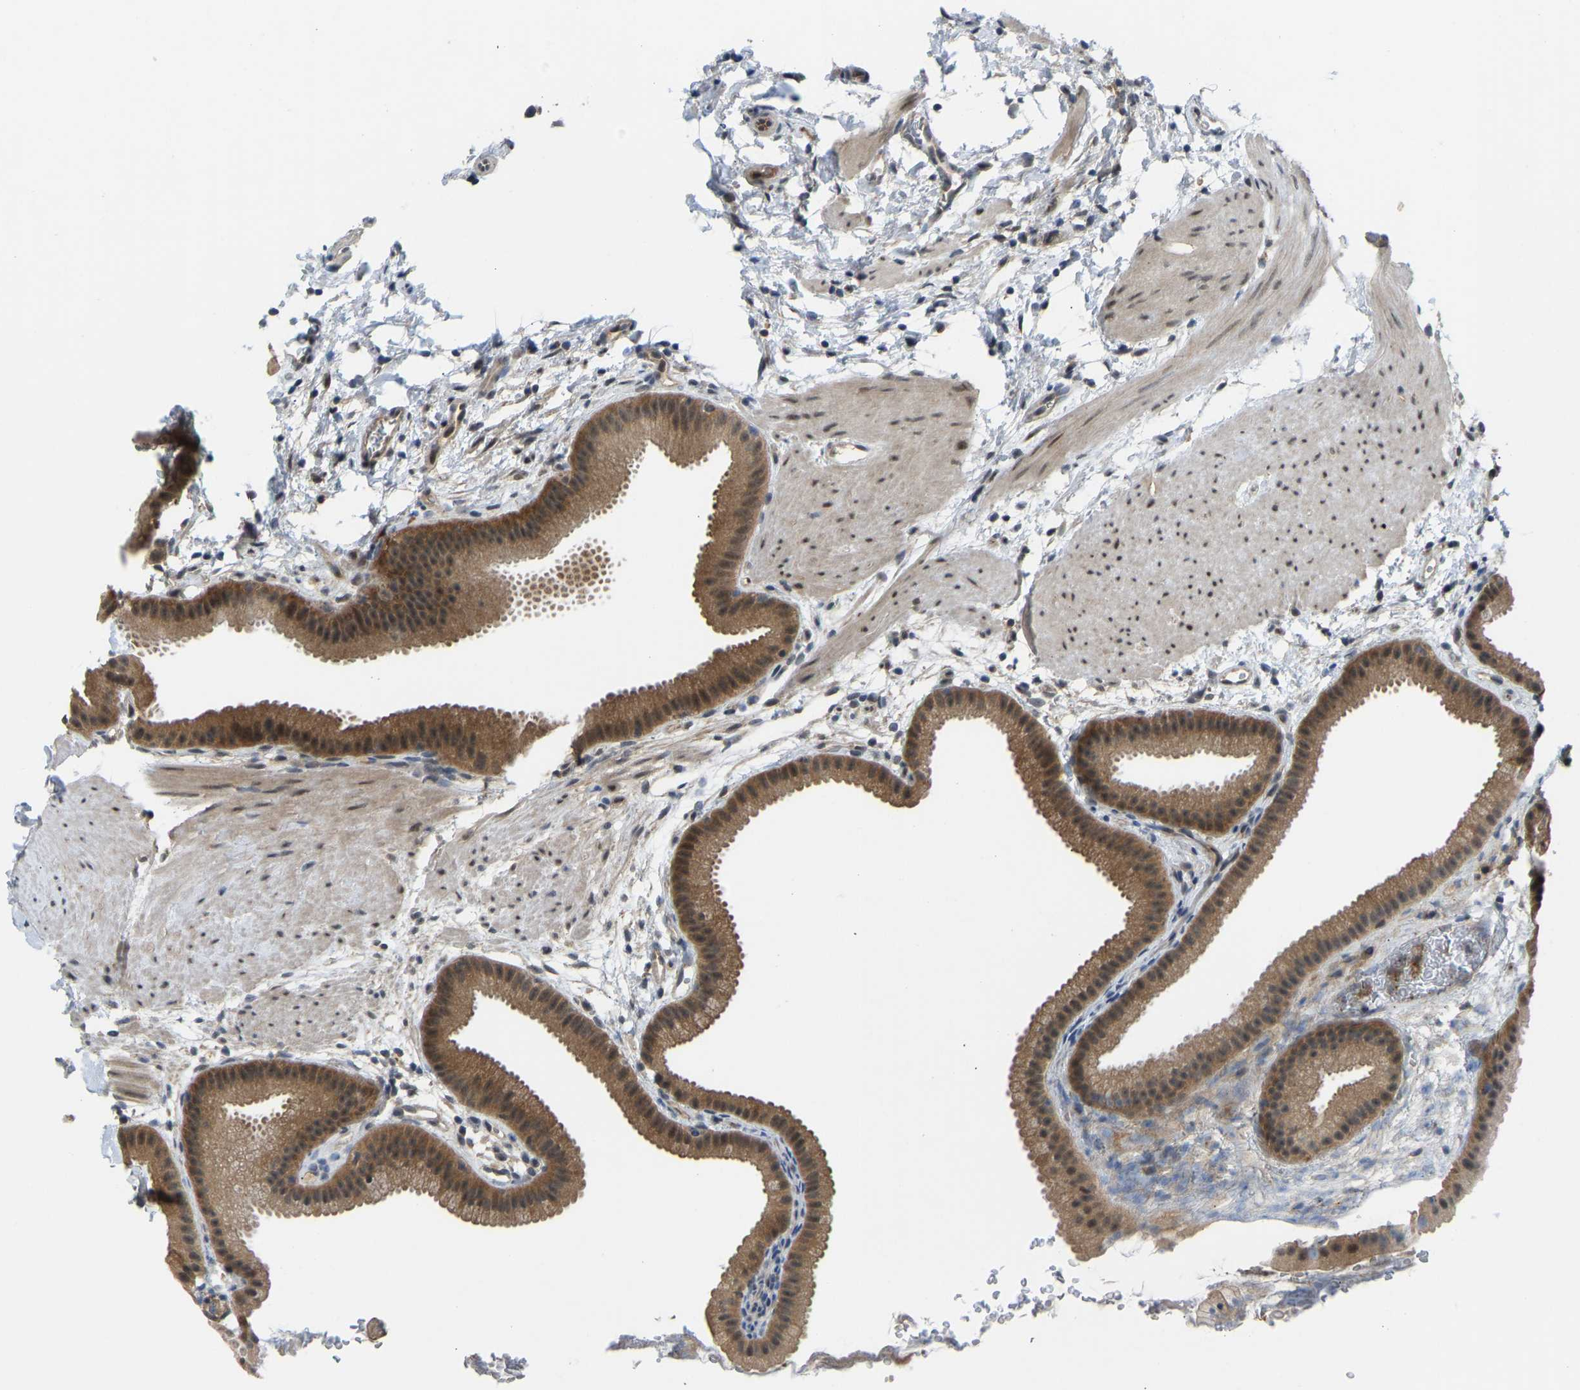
{"staining": {"intensity": "moderate", "quantity": ">75%", "location": "cytoplasmic/membranous,nuclear"}, "tissue": "gallbladder", "cell_type": "Glandular cells", "image_type": "normal", "snomed": [{"axis": "morphology", "description": "Normal tissue, NOS"}, {"axis": "topography", "description": "Gallbladder"}], "caption": "Glandular cells show medium levels of moderate cytoplasmic/membranous,nuclear staining in approximately >75% of cells in benign gallbladder.", "gene": "ZNF251", "patient": {"sex": "female", "age": 64}}